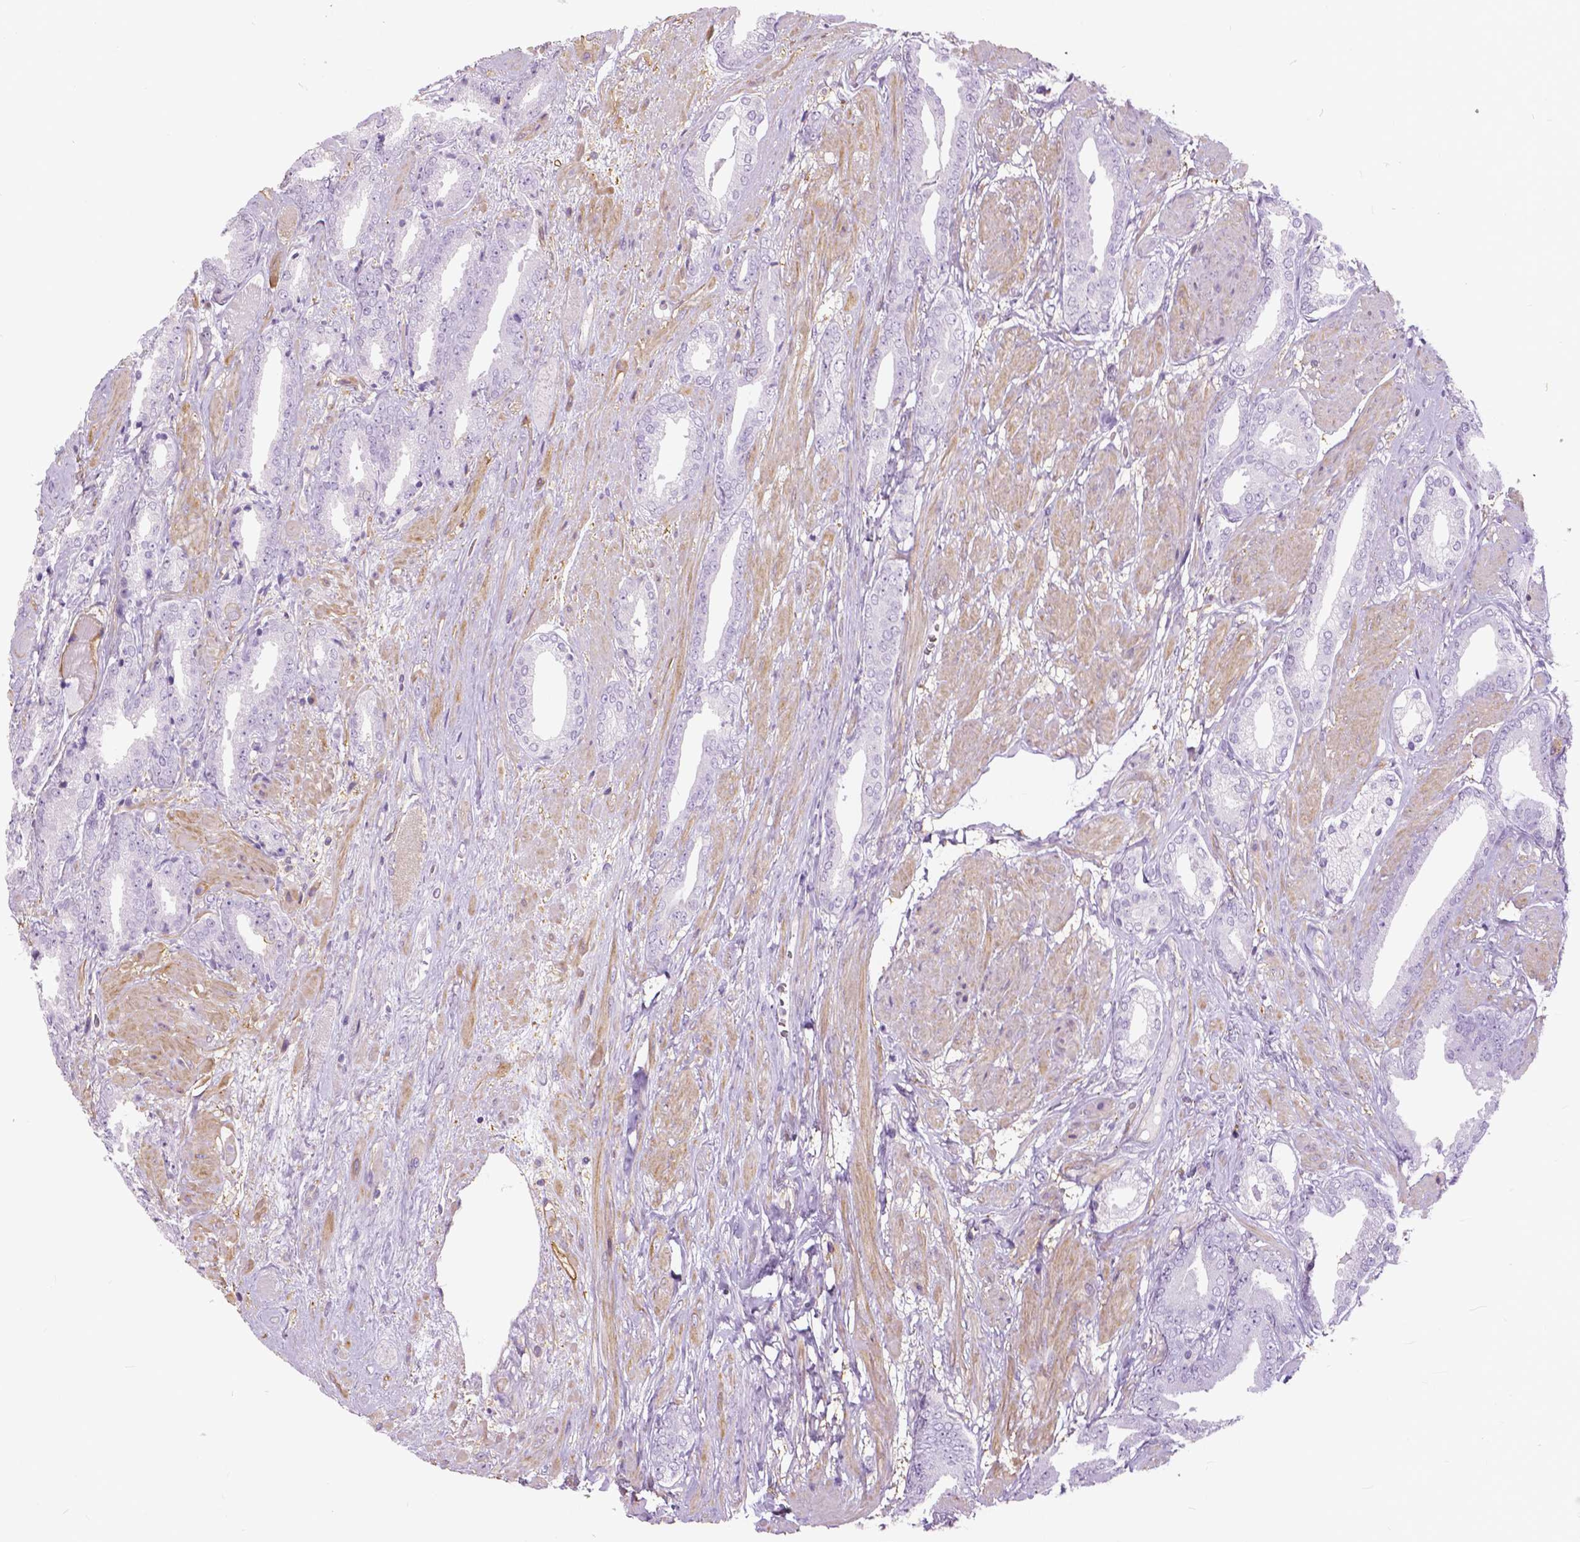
{"staining": {"intensity": "negative", "quantity": "none", "location": "none"}, "tissue": "prostate cancer", "cell_type": "Tumor cells", "image_type": "cancer", "snomed": [{"axis": "morphology", "description": "Adenocarcinoma, High grade"}, {"axis": "topography", "description": "Prostate"}], "caption": "IHC micrograph of neoplastic tissue: high-grade adenocarcinoma (prostate) stained with DAB displays no significant protein positivity in tumor cells.", "gene": "ANXA13", "patient": {"sex": "male", "age": 56}}